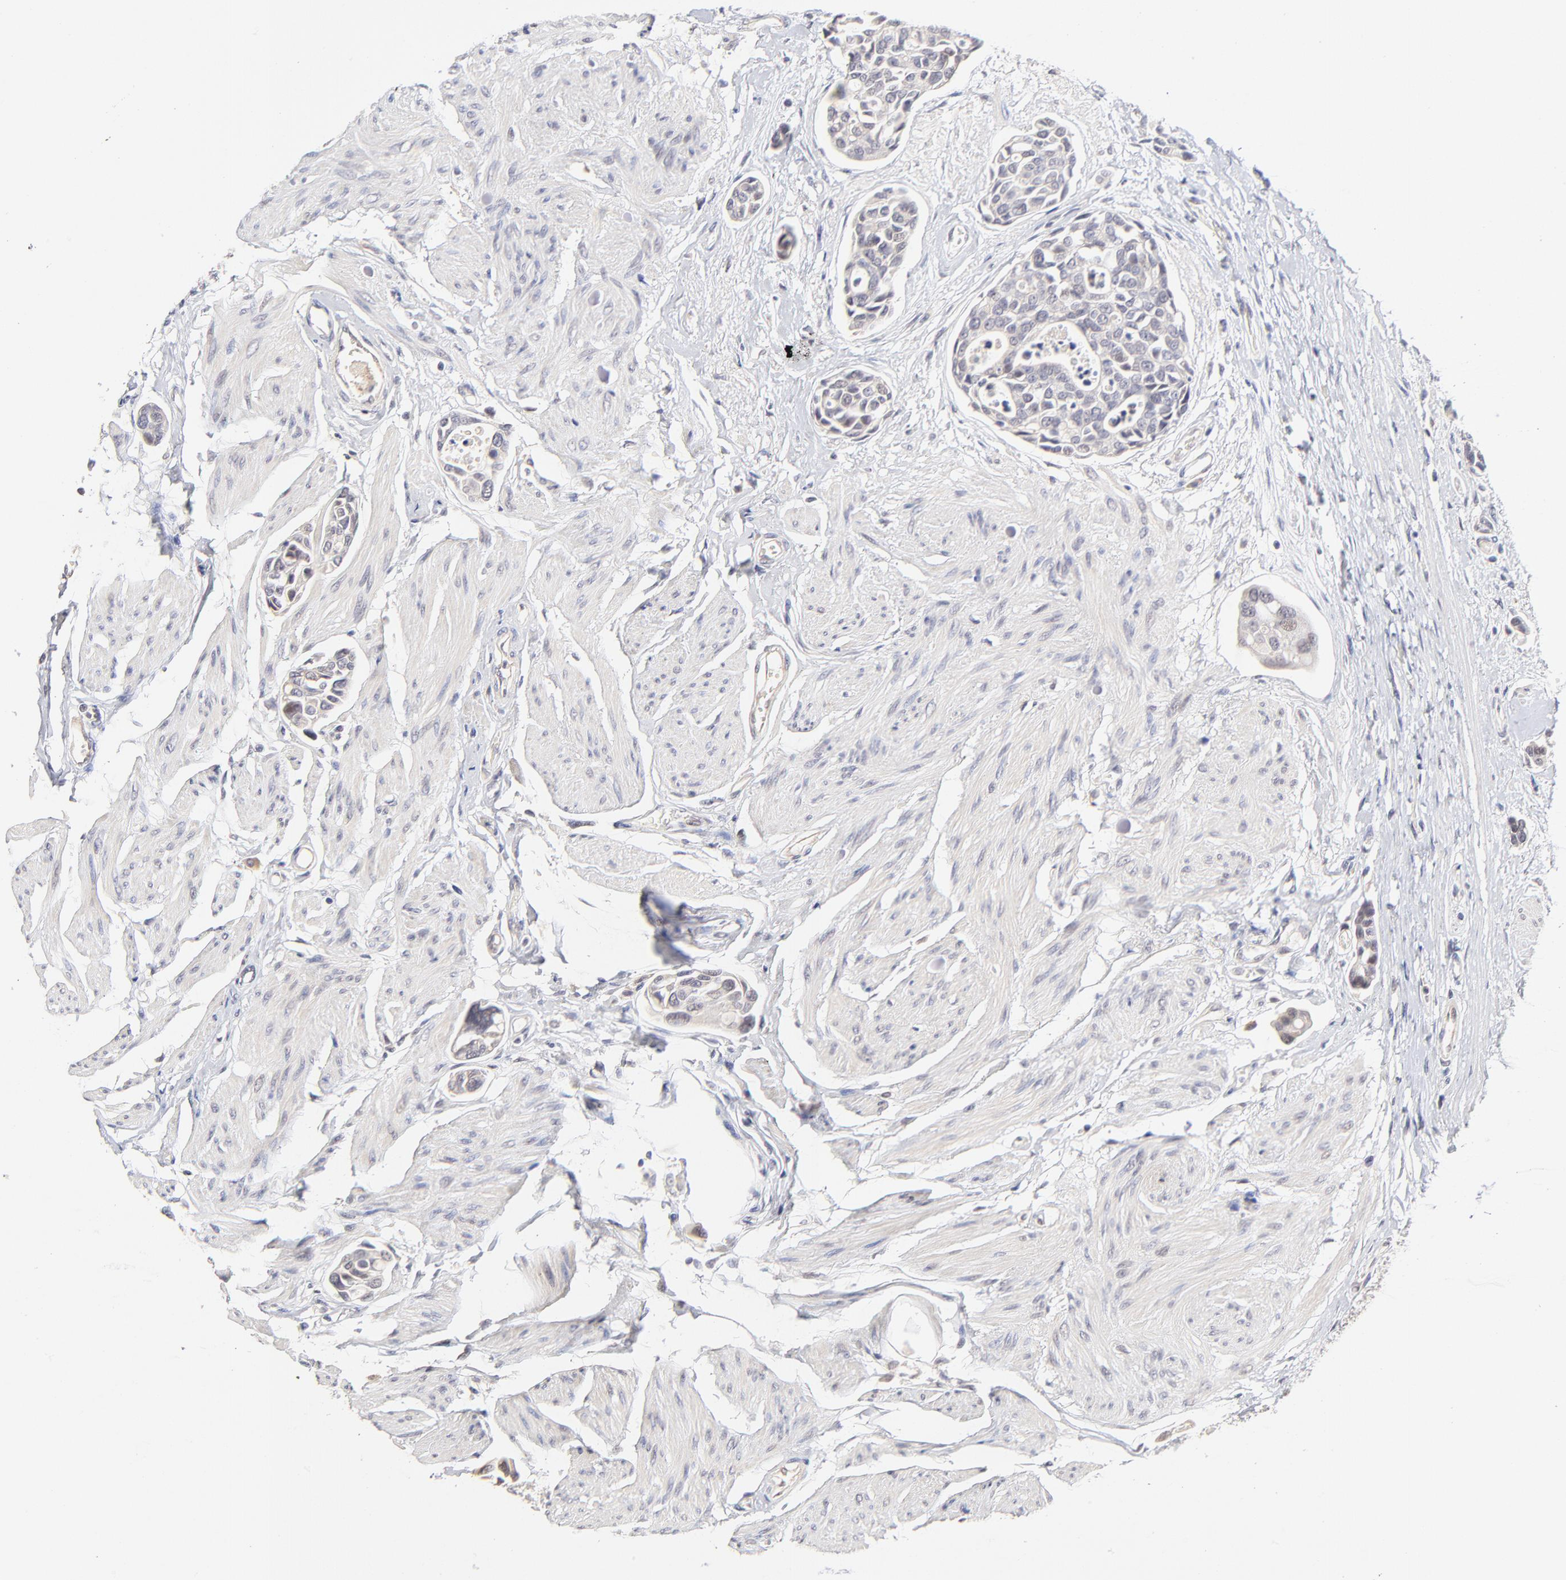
{"staining": {"intensity": "weak", "quantity": "<25%", "location": "cytoplasmic/membranous,nuclear"}, "tissue": "urothelial cancer", "cell_type": "Tumor cells", "image_type": "cancer", "snomed": [{"axis": "morphology", "description": "Urothelial carcinoma, High grade"}, {"axis": "topography", "description": "Urinary bladder"}], "caption": "Immunohistochemistry micrograph of neoplastic tissue: human urothelial cancer stained with DAB (3,3'-diaminobenzidine) demonstrates no significant protein positivity in tumor cells. (DAB (3,3'-diaminobenzidine) immunohistochemistry (IHC) visualized using brightfield microscopy, high magnification).", "gene": "ZNF10", "patient": {"sex": "male", "age": 78}}